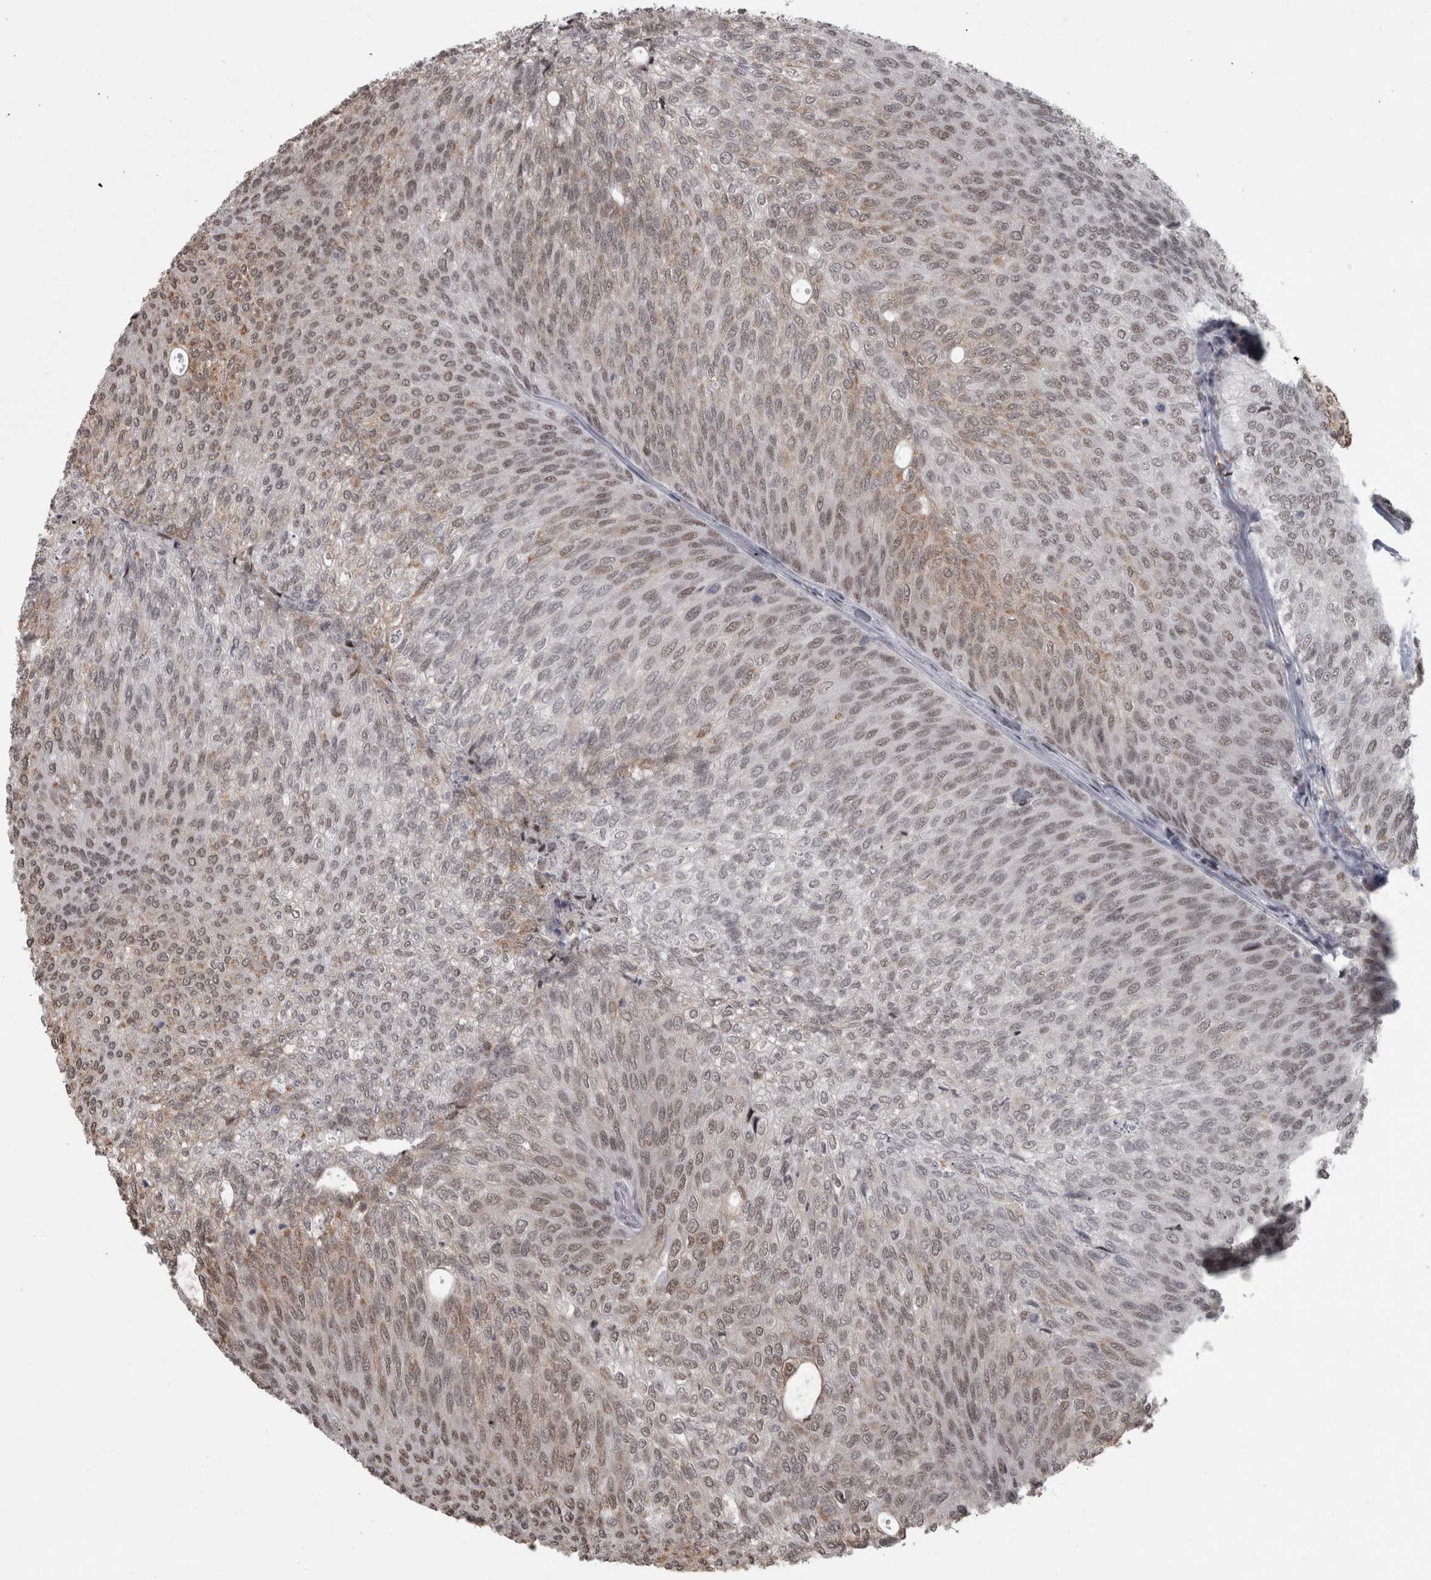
{"staining": {"intensity": "moderate", "quantity": "25%-75%", "location": "cytoplasmic/membranous,nuclear"}, "tissue": "urothelial cancer", "cell_type": "Tumor cells", "image_type": "cancer", "snomed": [{"axis": "morphology", "description": "Urothelial carcinoma, Low grade"}, {"axis": "topography", "description": "Urinary bladder"}], "caption": "Immunohistochemical staining of low-grade urothelial carcinoma demonstrates medium levels of moderate cytoplasmic/membranous and nuclear staining in approximately 25%-75% of tumor cells.", "gene": "MICU3", "patient": {"sex": "female", "age": 79}}